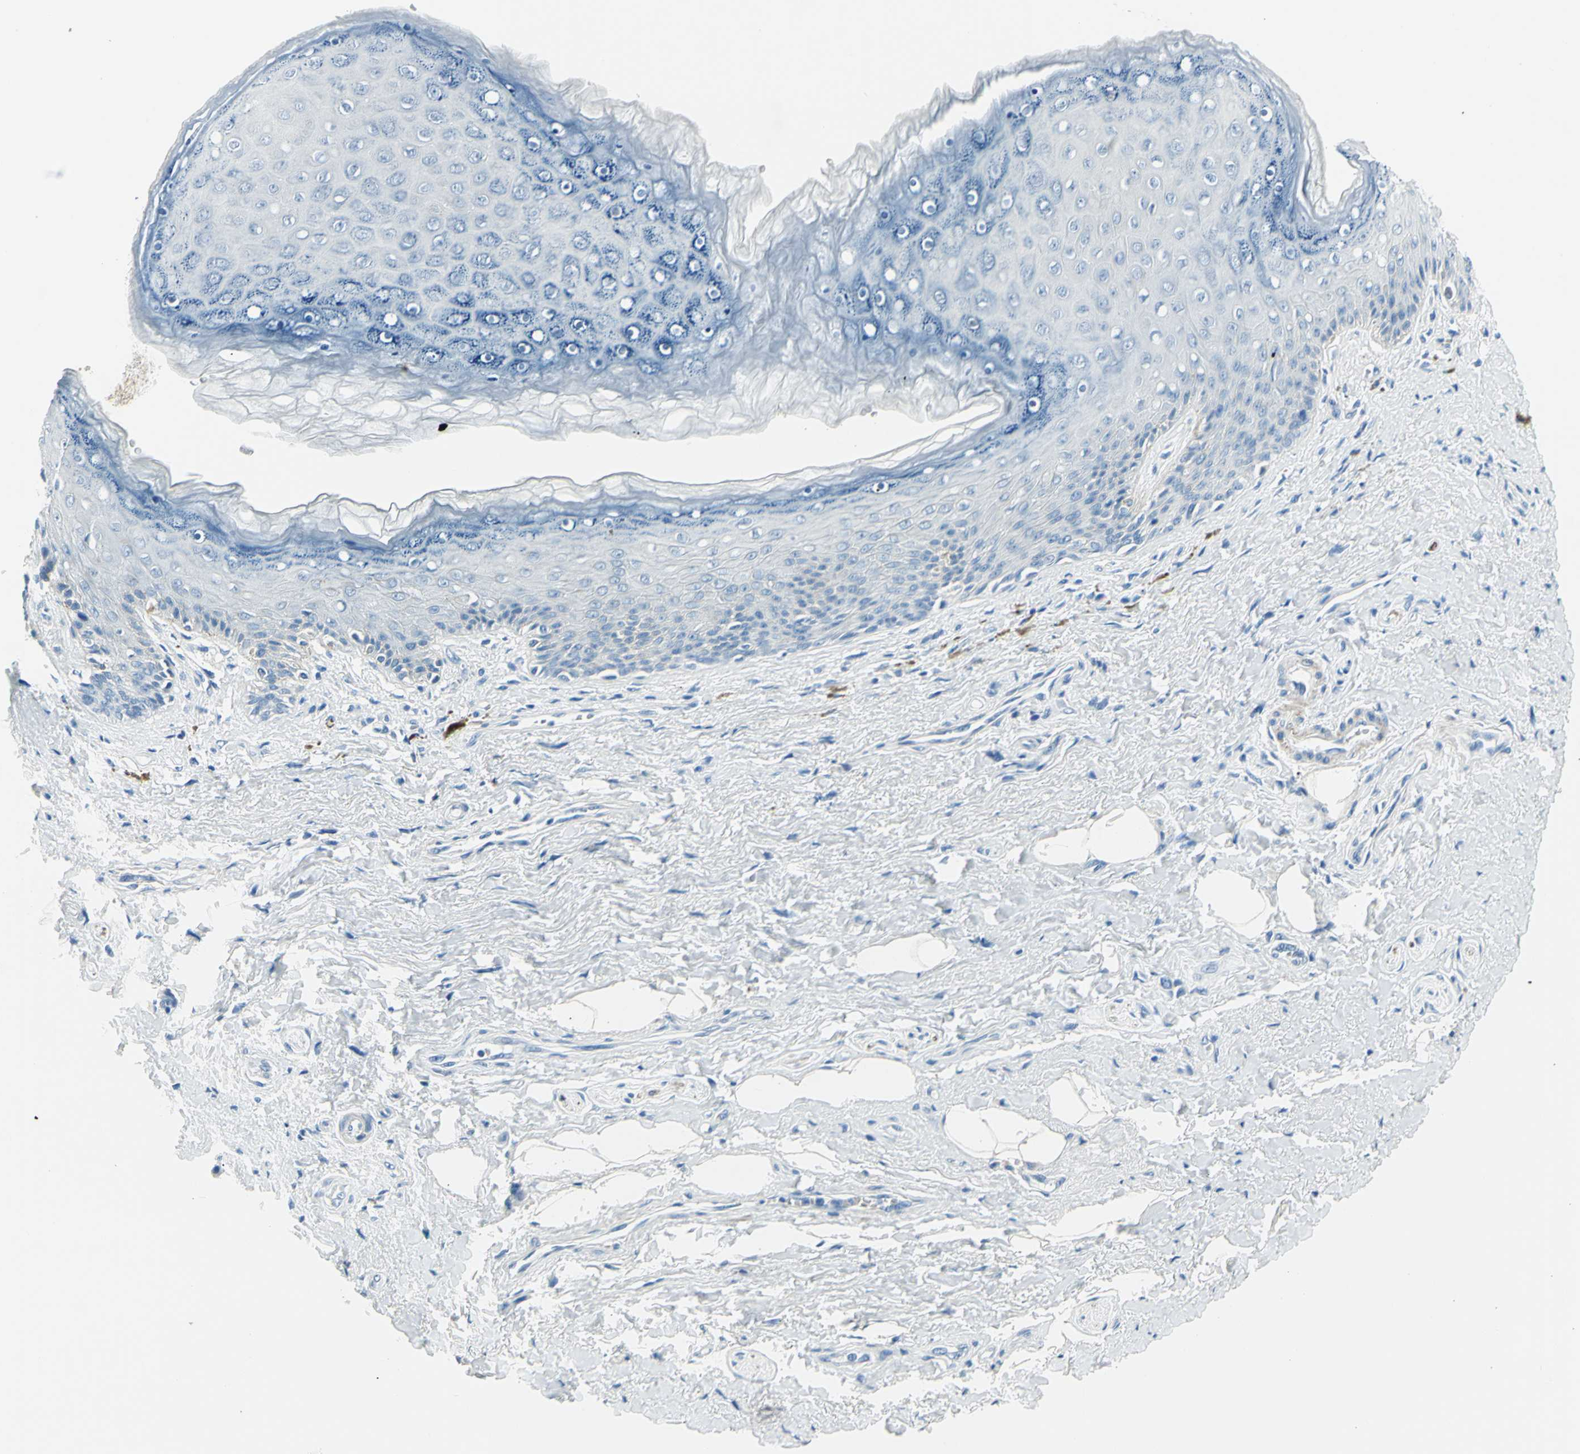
{"staining": {"intensity": "negative", "quantity": "none", "location": "none"}, "tissue": "skin", "cell_type": "Epidermal cells", "image_type": "normal", "snomed": [{"axis": "morphology", "description": "Normal tissue, NOS"}, {"axis": "topography", "description": "Anal"}], "caption": "Photomicrograph shows no protein expression in epidermal cells of unremarkable skin. (DAB immunohistochemistry visualized using brightfield microscopy, high magnification).", "gene": "CDH15", "patient": {"sex": "female", "age": 46}}